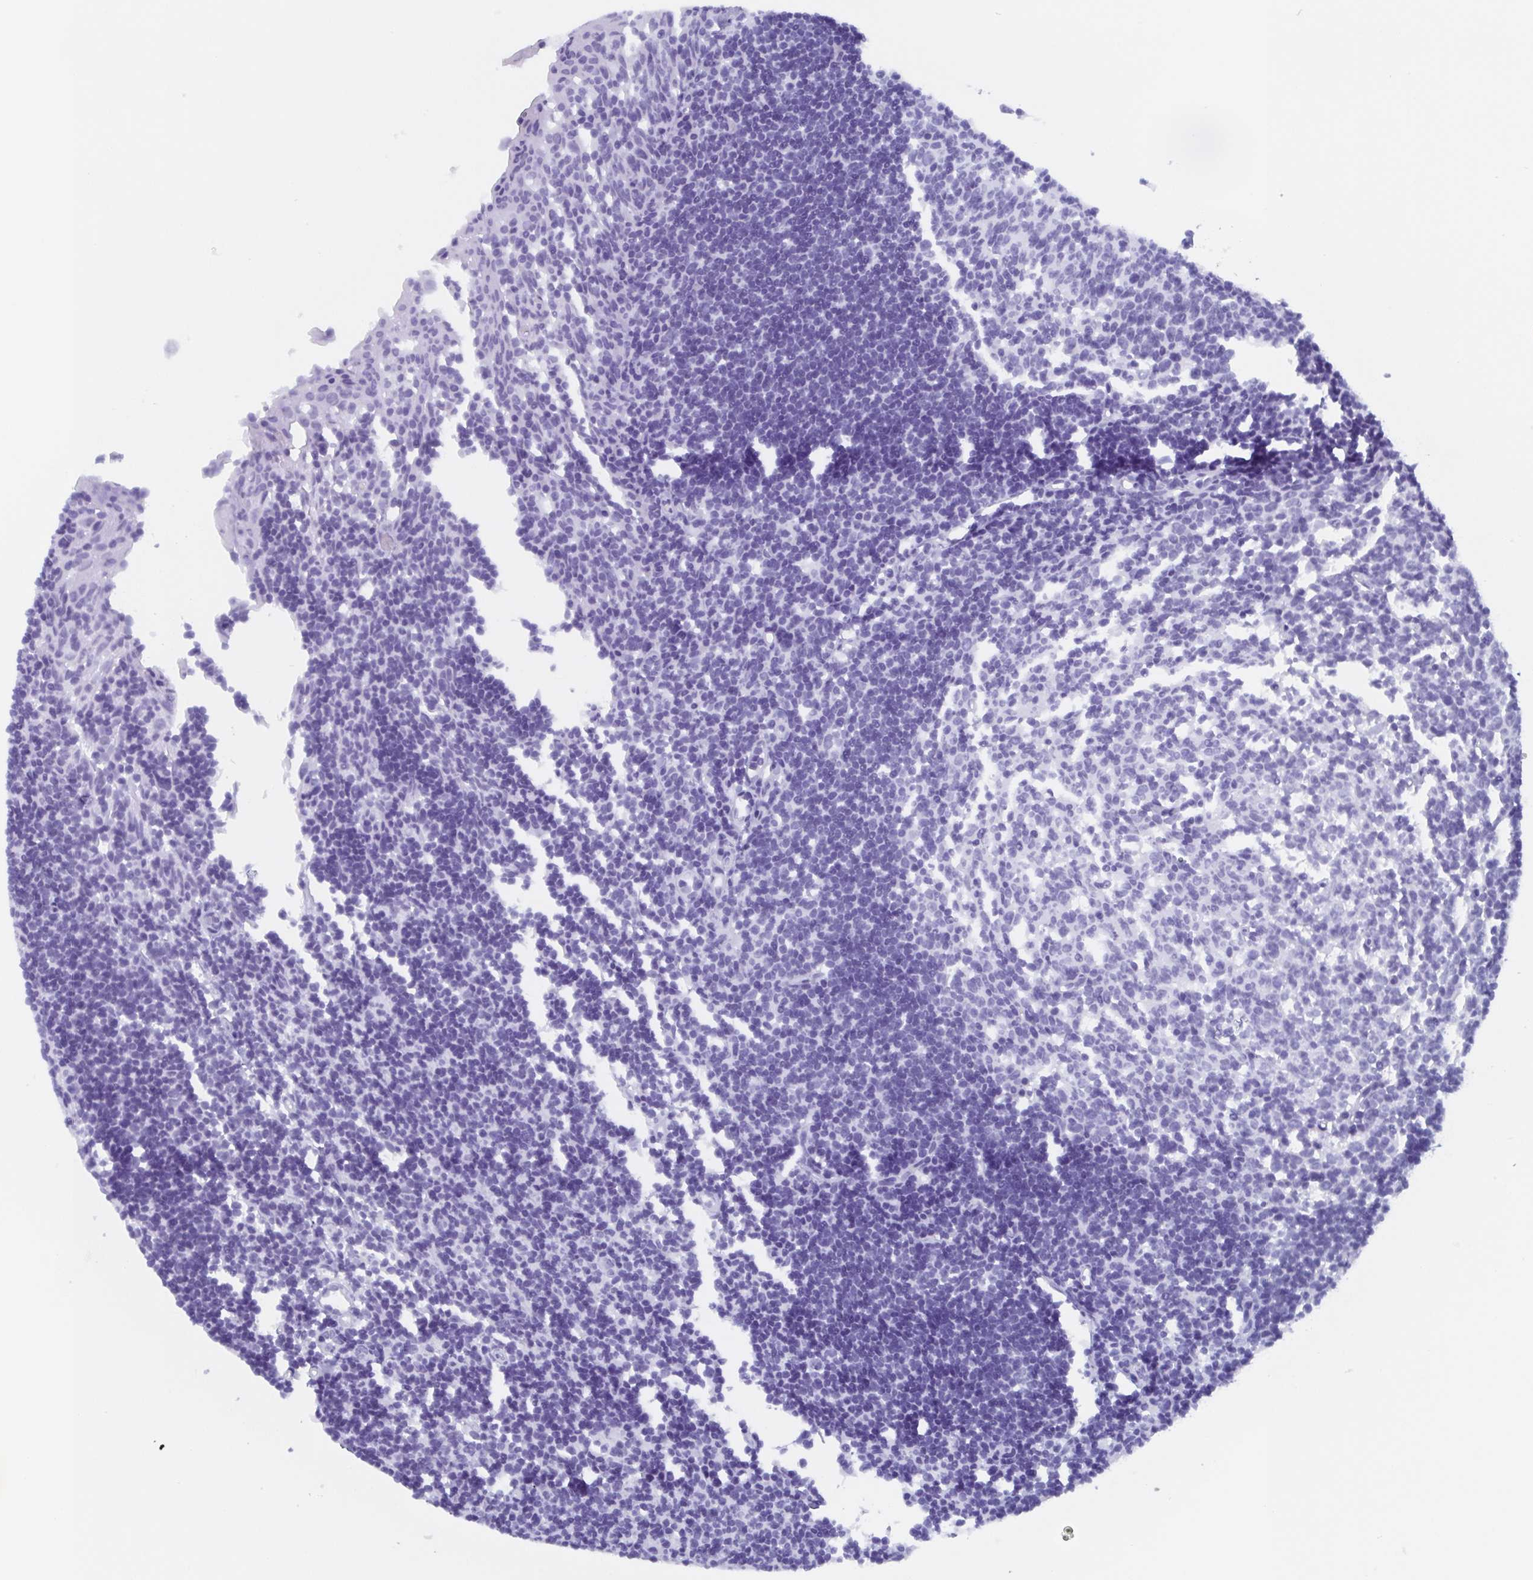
{"staining": {"intensity": "negative", "quantity": "none", "location": "none"}, "tissue": "tonsil", "cell_type": "Germinal center cells", "image_type": "normal", "snomed": [{"axis": "morphology", "description": "Normal tissue, NOS"}, {"axis": "topography", "description": "Tonsil"}], "caption": "Protein analysis of benign tonsil reveals no significant positivity in germinal center cells. The staining is performed using DAB brown chromogen with nuclei counter-stained in using hematoxylin.", "gene": "AGFG2", "patient": {"sex": "female", "age": 10}}